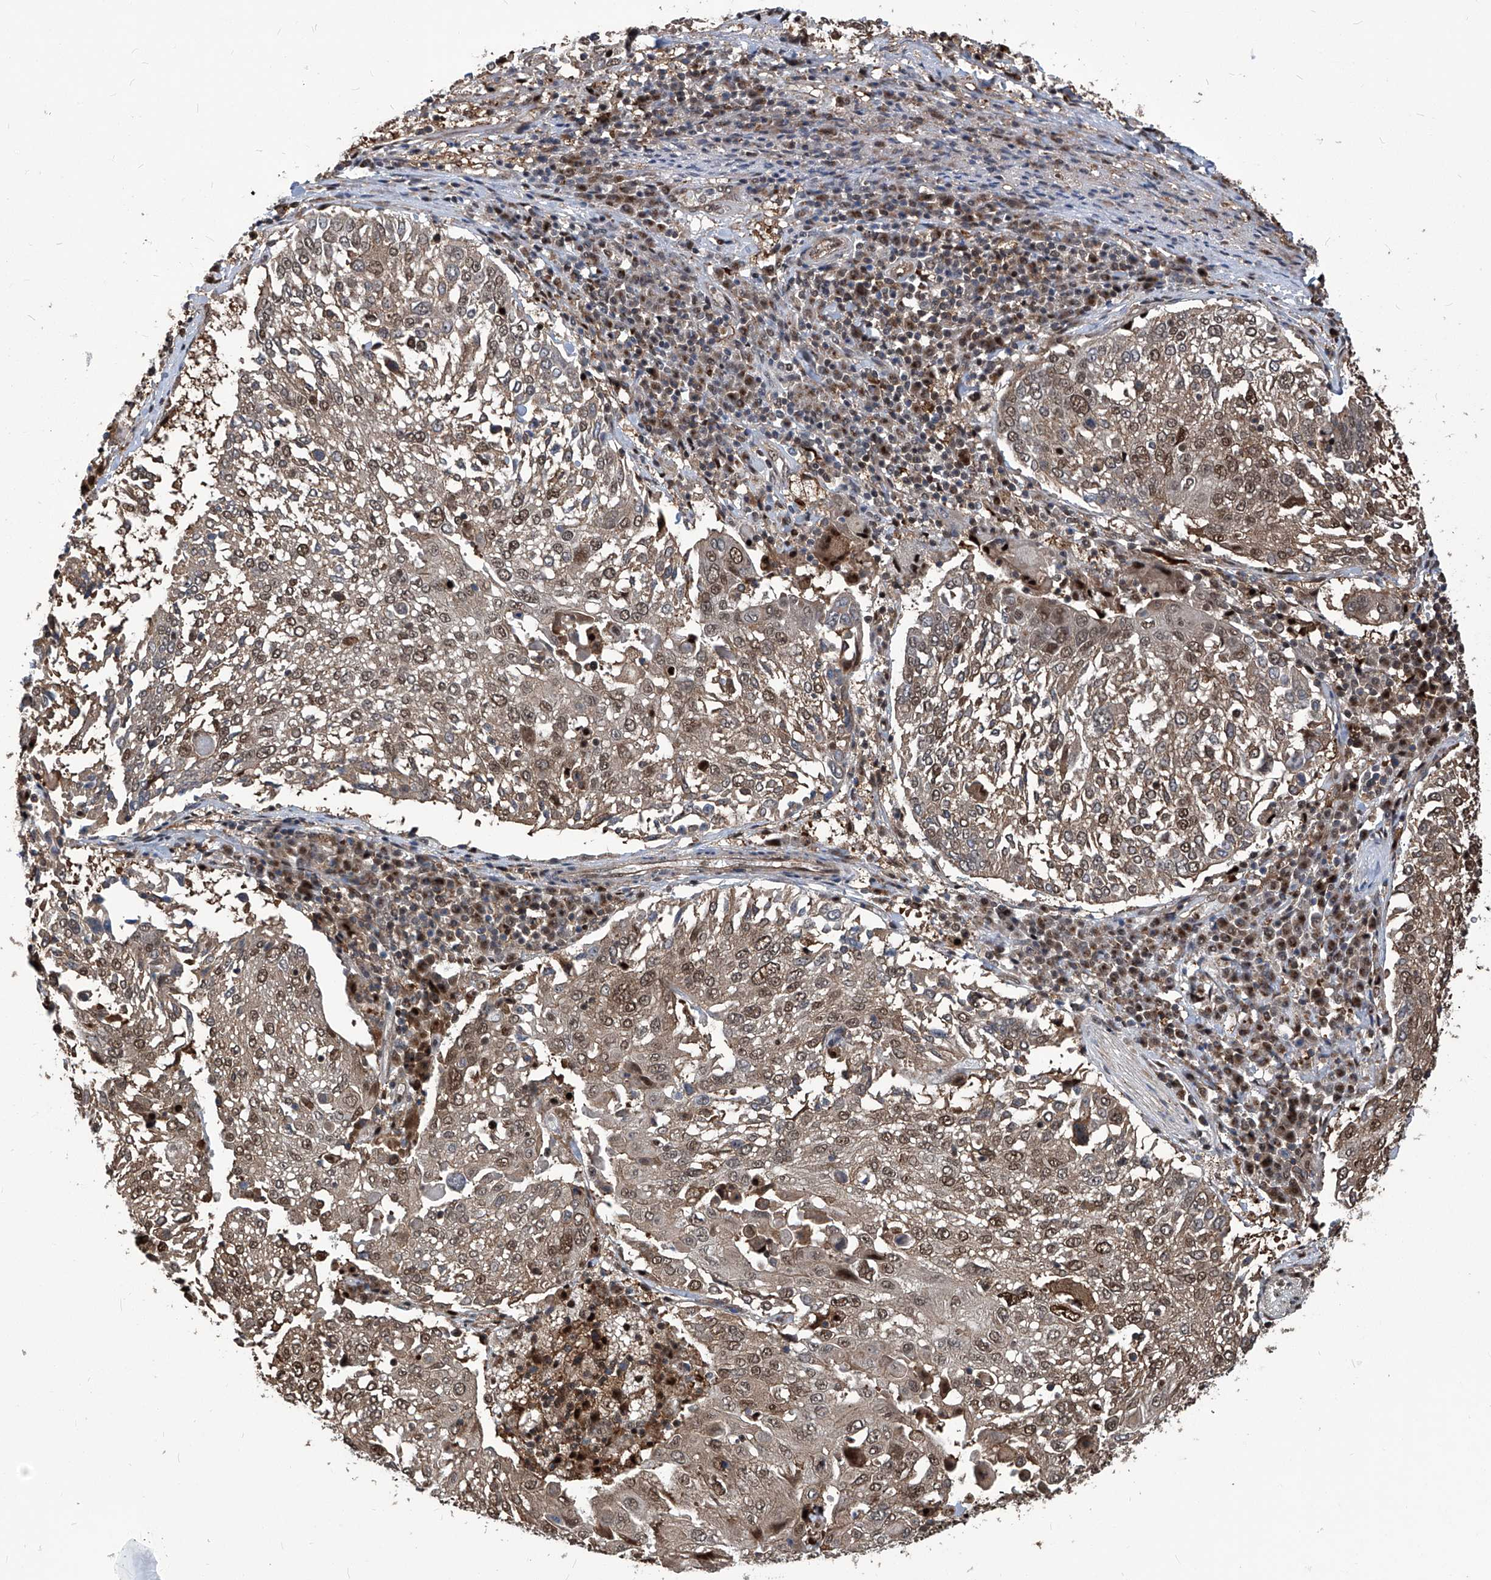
{"staining": {"intensity": "moderate", "quantity": ">75%", "location": "cytoplasmic/membranous,nuclear"}, "tissue": "lung cancer", "cell_type": "Tumor cells", "image_type": "cancer", "snomed": [{"axis": "morphology", "description": "Squamous cell carcinoma, NOS"}, {"axis": "topography", "description": "Lung"}], "caption": "The image demonstrates a brown stain indicating the presence of a protein in the cytoplasmic/membranous and nuclear of tumor cells in lung cancer (squamous cell carcinoma).", "gene": "PSMB1", "patient": {"sex": "male", "age": 65}}